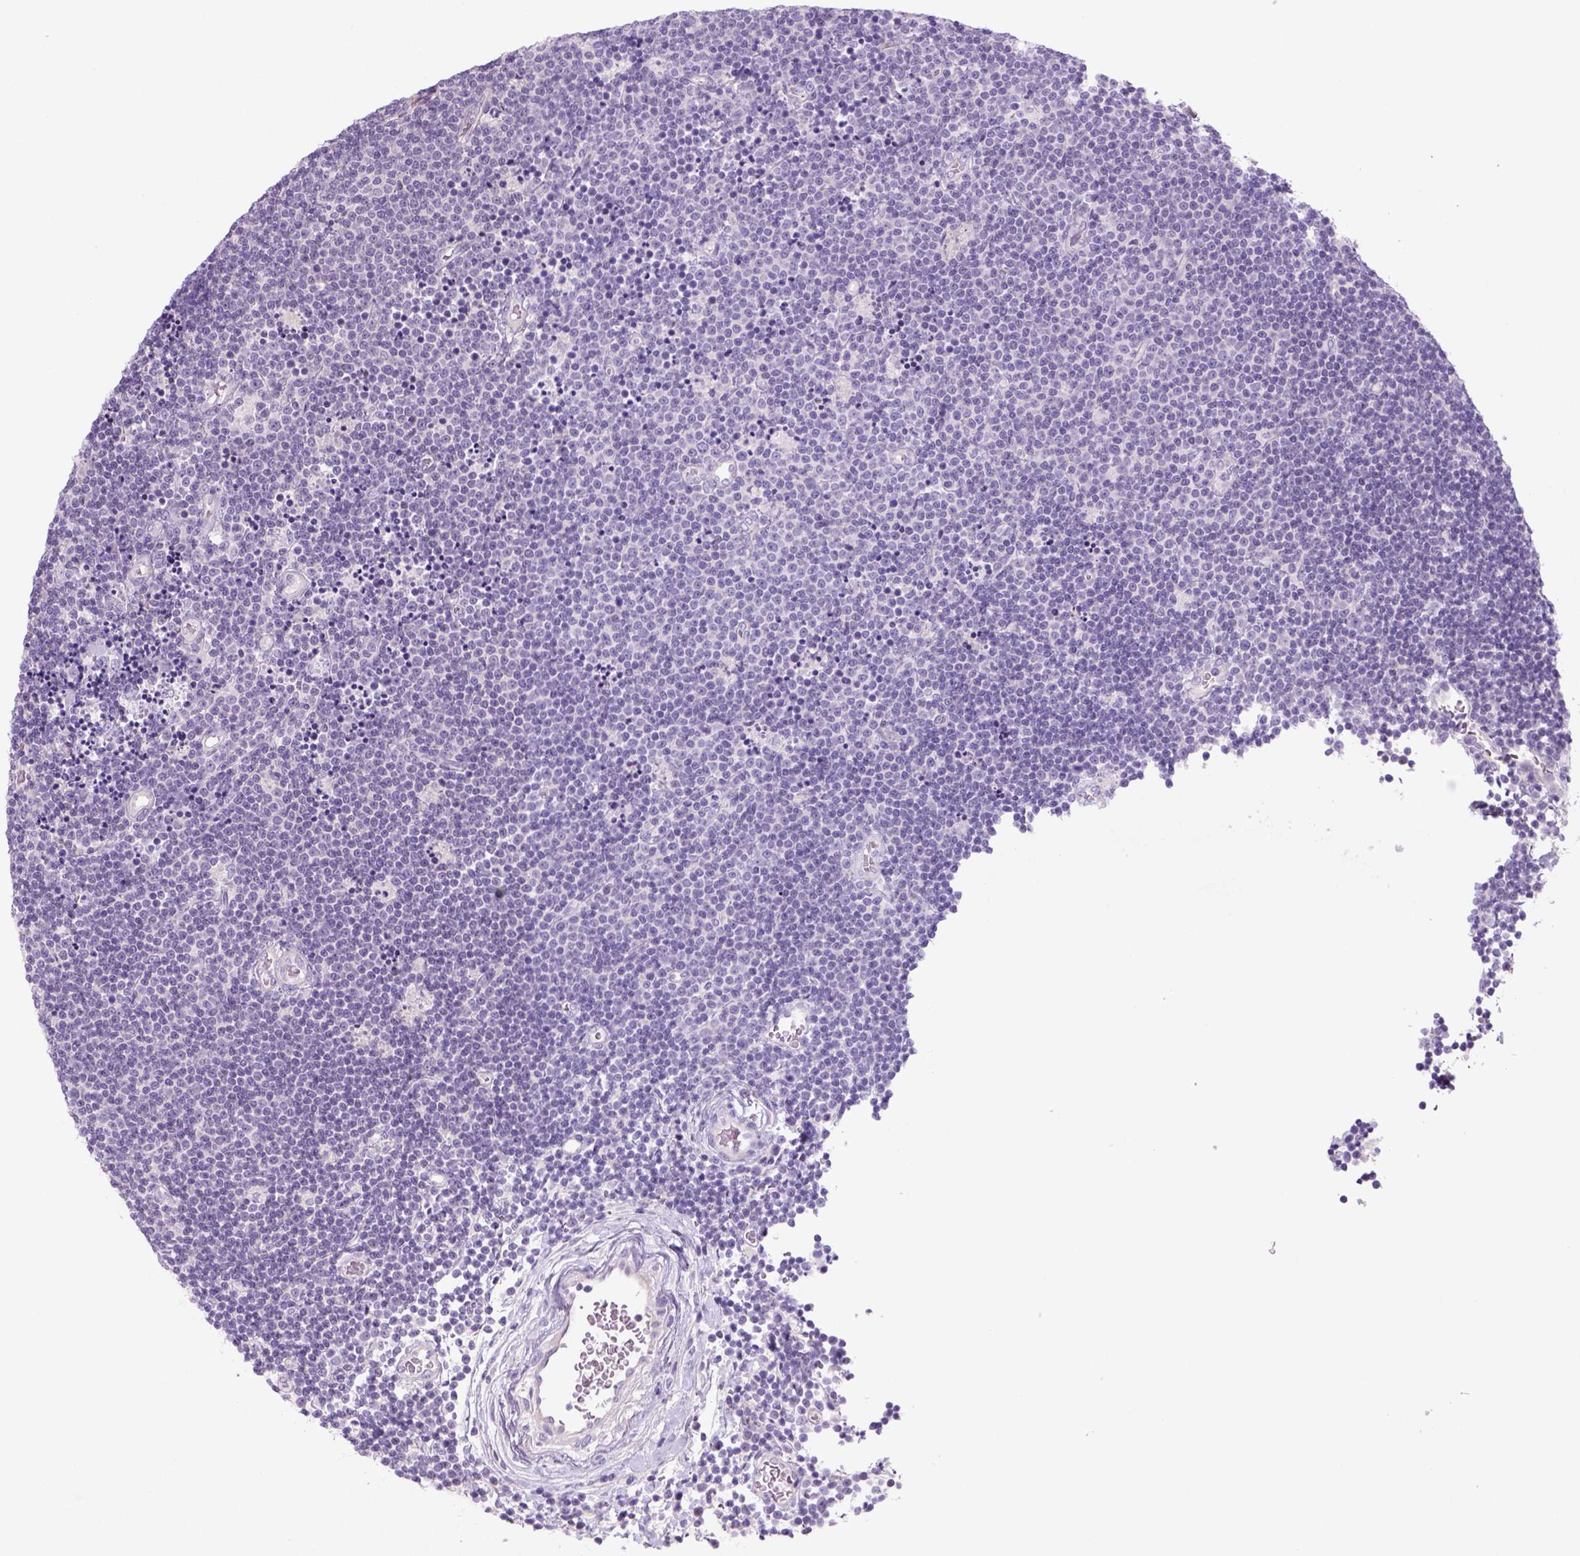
{"staining": {"intensity": "negative", "quantity": "none", "location": "none"}, "tissue": "lymphoma", "cell_type": "Tumor cells", "image_type": "cancer", "snomed": [{"axis": "morphology", "description": "Malignant lymphoma, non-Hodgkin's type, Low grade"}, {"axis": "topography", "description": "Brain"}], "caption": "High magnification brightfield microscopy of malignant lymphoma, non-Hodgkin's type (low-grade) stained with DAB (brown) and counterstained with hematoxylin (blue): tumor cells show no significant expression.", "gene": "KRT25", "patient": {"sex": "female", "age": 66}}